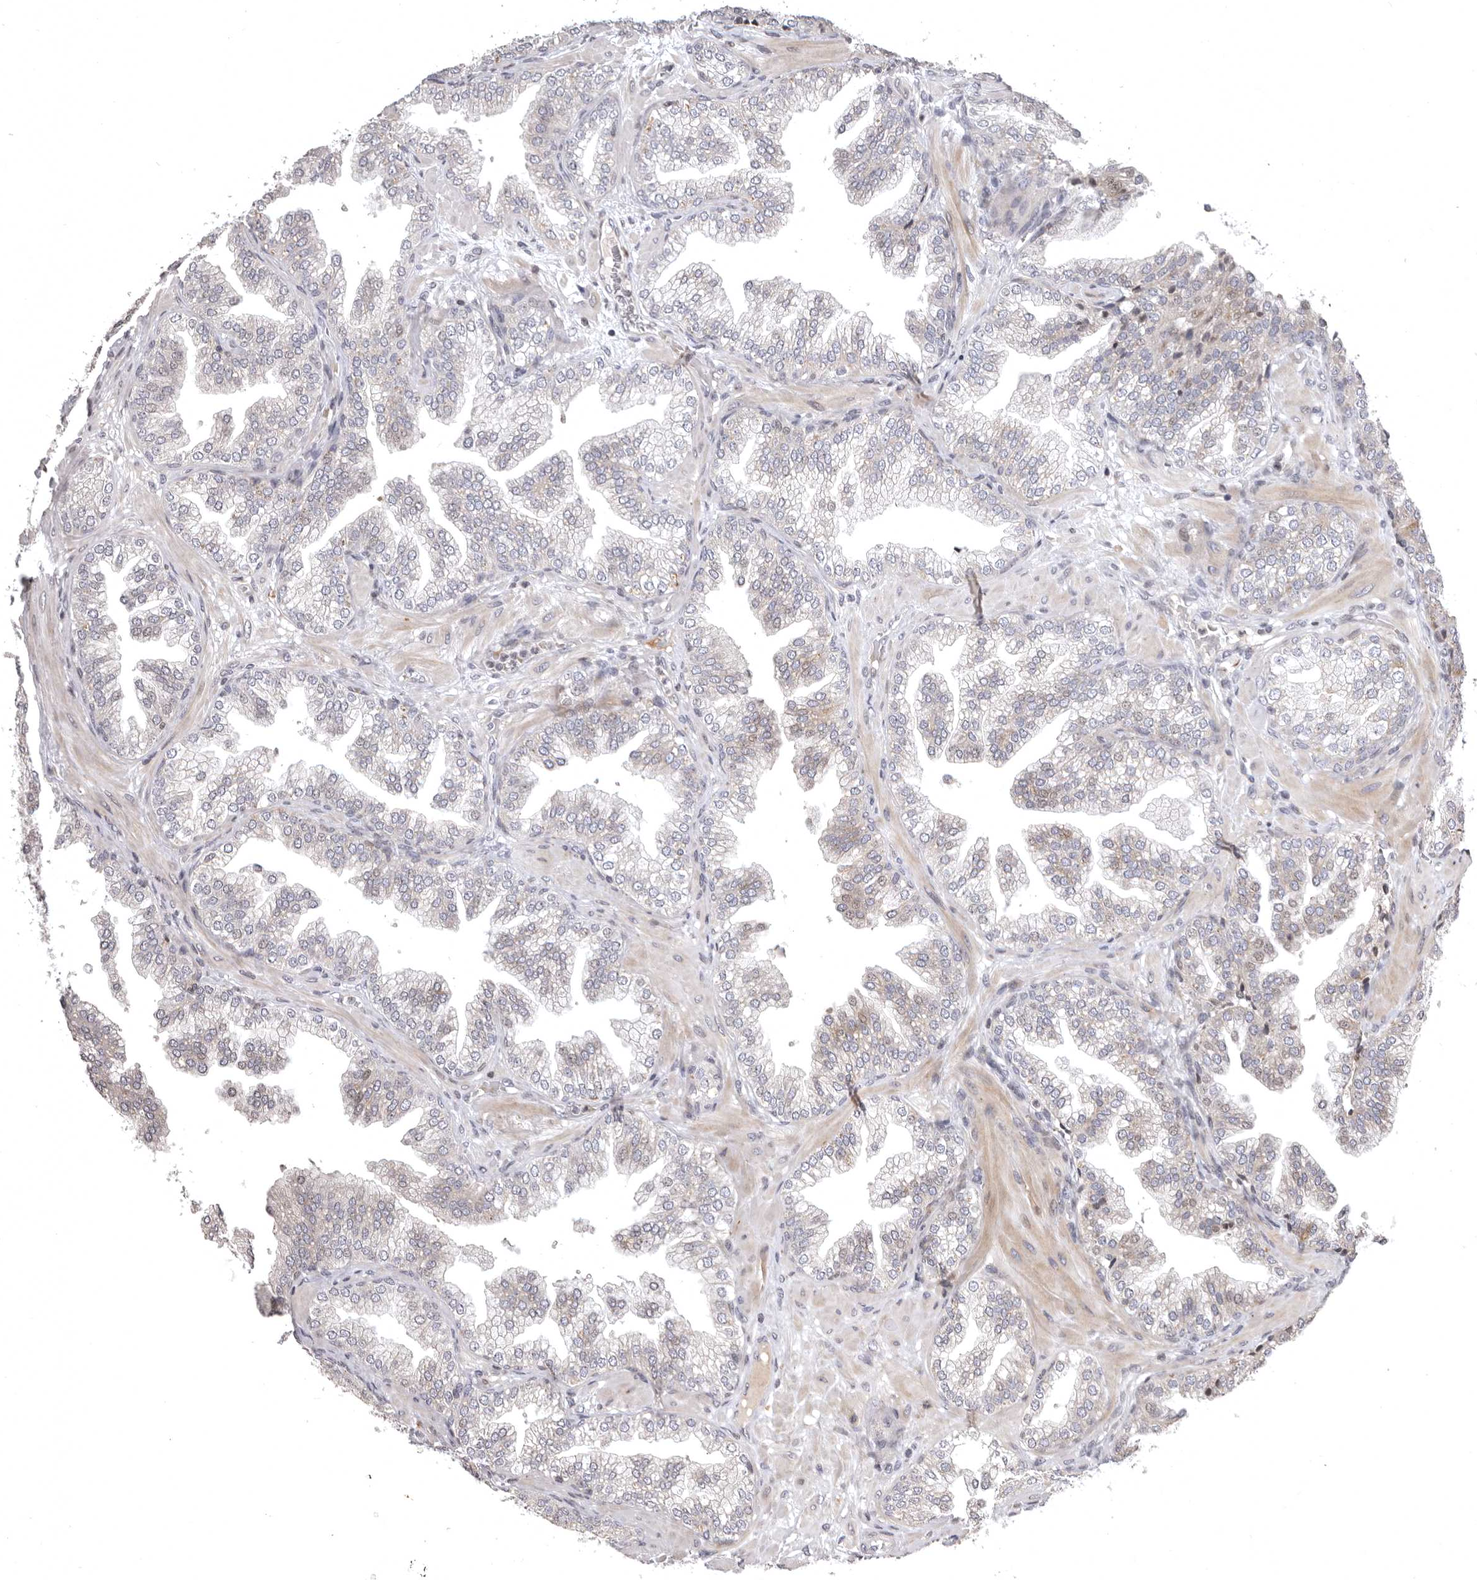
{"staining": {"intensity": "weak", "quantity": "<25%", "location": "nuclear"}, "tissue": "prostate cancer", "cell_type": "Tumor cells", "image_type": "cancer", "snomed": [{"axis": "morphology", "description": "Adenocarcinoma, High grade"}, {"axis": "topography", "description": "Prostate"}], "caption": "Prostate cancer was stained to show a protein in brown. There is no significant staining in tumor cells.", "gene": "AZIN1", "patient": {"sex": "male", "age": 58}}